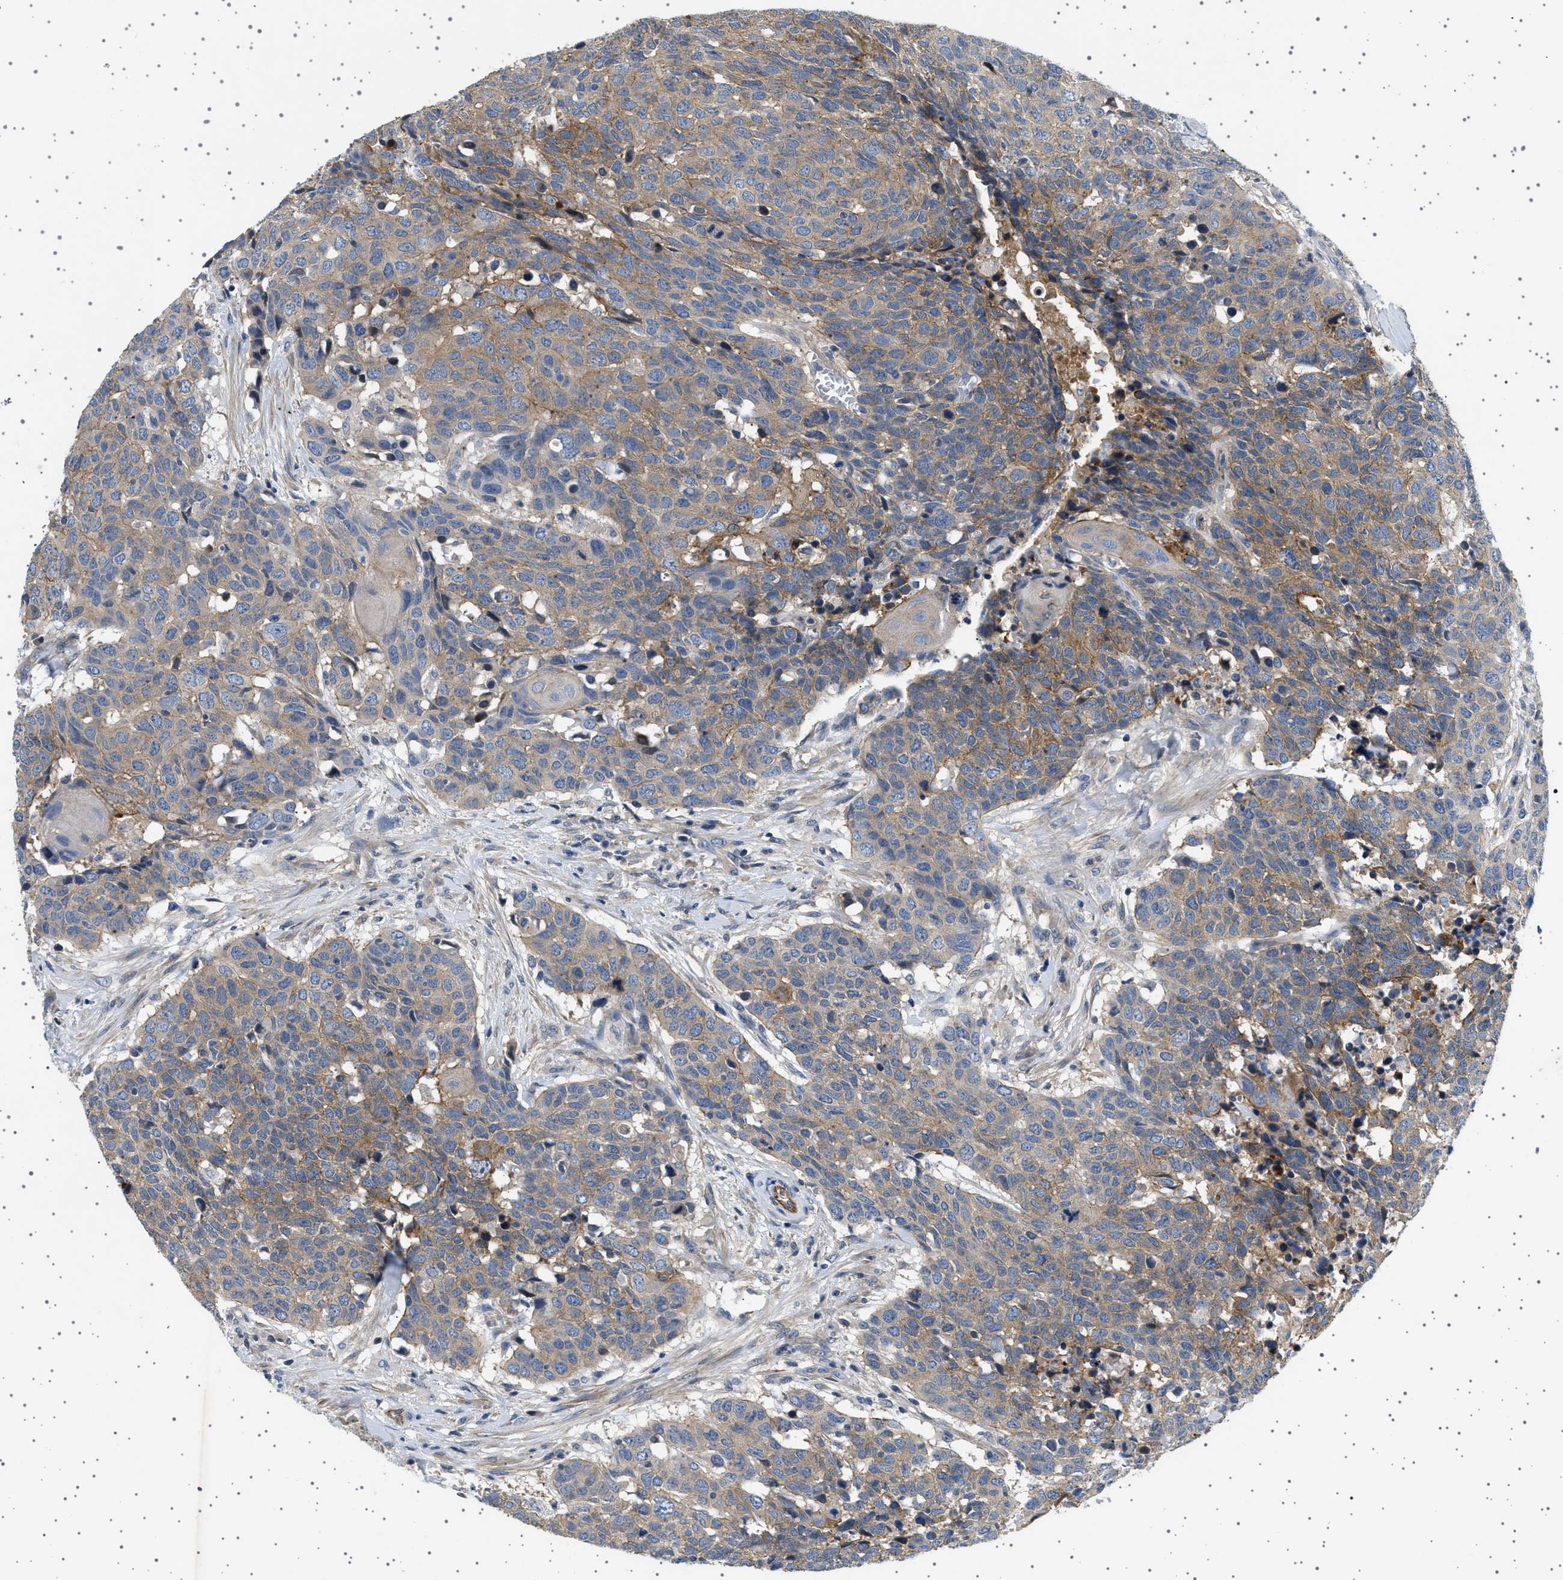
{"staining": {"intensity": "moderate", "quantity": ">75%", "location": "cytoplasmic/membranous"}, "tissue": "head and neck cancer", "cell_type": "Tumor cells", "image_type": "cancer", "snomed": [{"axis": "morphology", "description": "Squamous cell carcinoma, NOS"}, {"axis": "topography", "description": "Head-Neck"}], "caption": "Immunohistochemical staining of human head and neck cancer reveals moderate cytoplasmic/membranous protein expression in approximately >75% of tumor cells. Nuclei are stained in blue.", "gene": "PLPP6", "patient": {"sex": "male", "age": 66}}